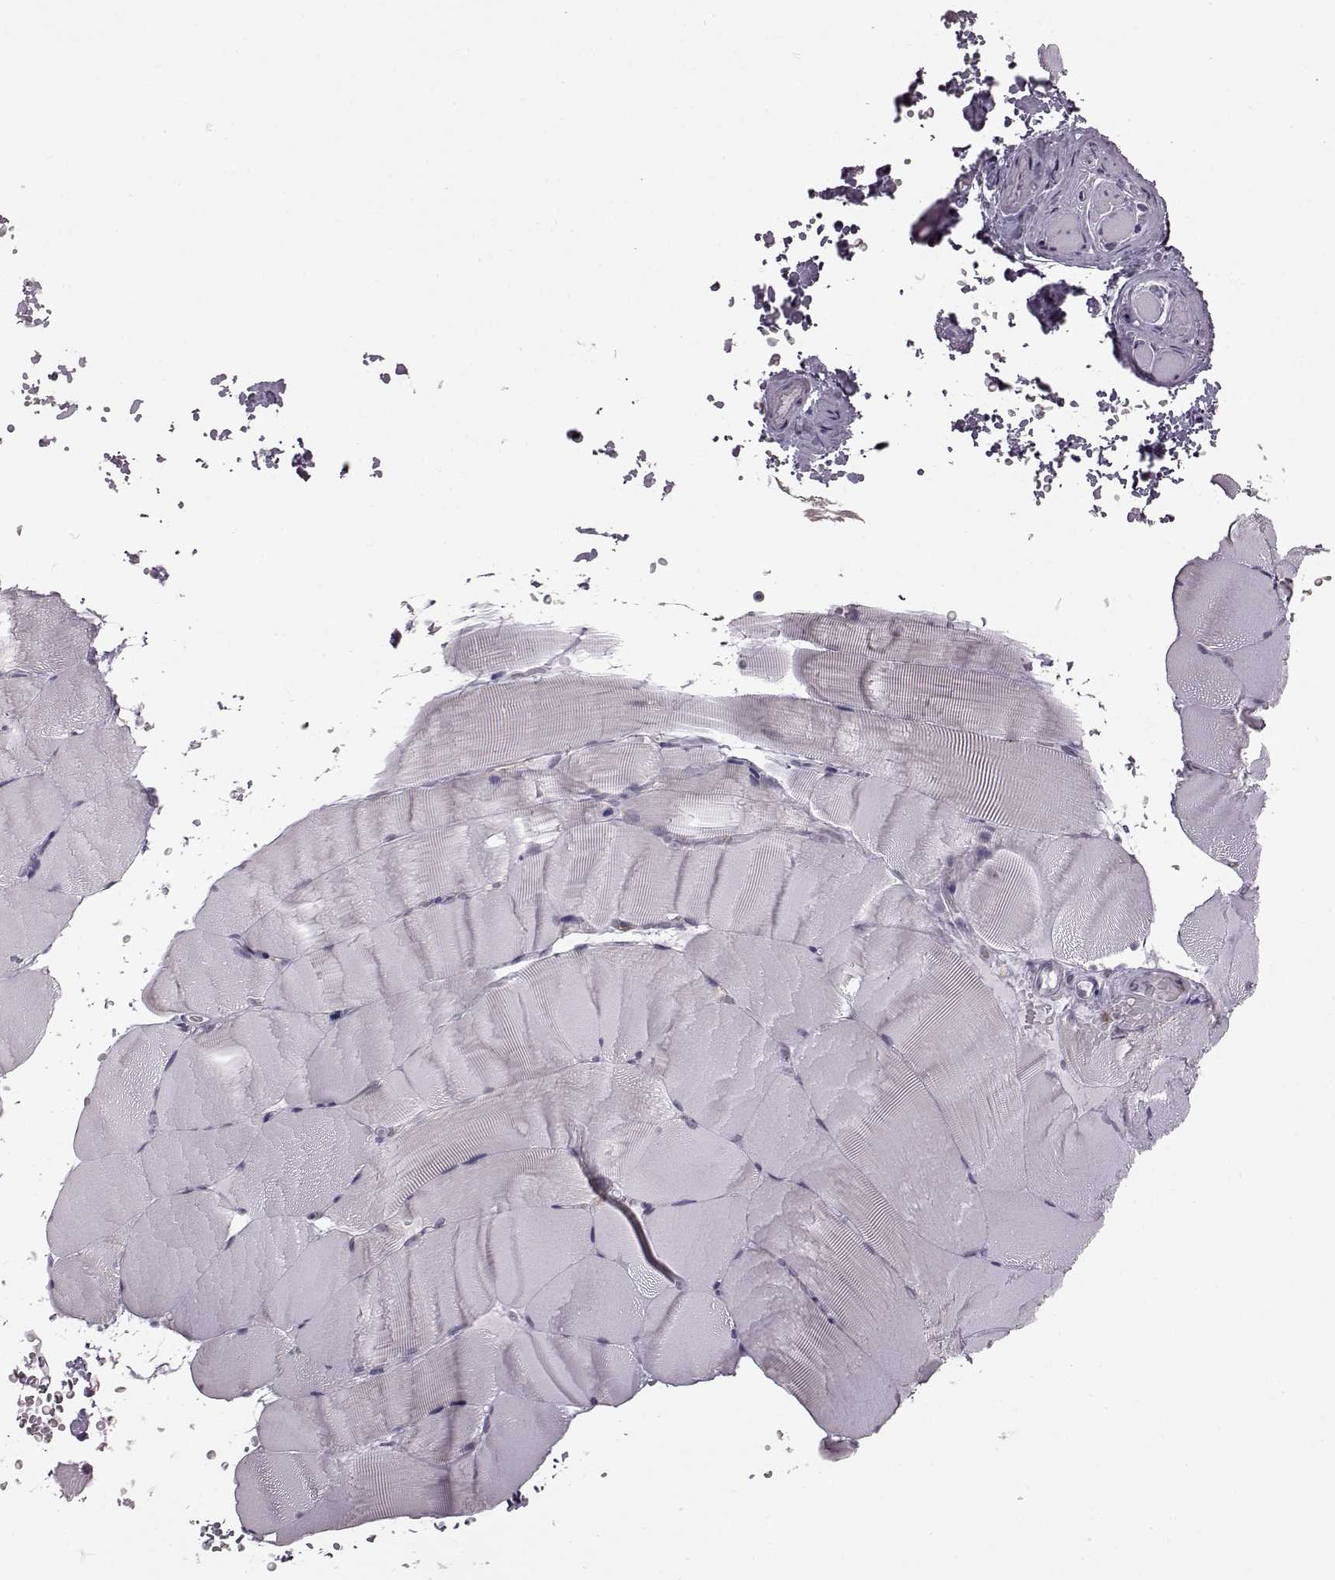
{"staining": {"intensity": "negative", "quantity": "none", "location": "none"}, "tissue": "skeletal muscle", "cell_type": "Myocytes", "image_type": "normal", "snomed": [{"axis": "morphology", "description": "Normal tissue, NOS"}, {"axis": "topography", "description": "Skeletal muscle"}], "caption": "A micrograph of skeletal muscle stained for a protein demonstrates no brown staining in myocytes. (Stains: DAB IHC with hematoxylin counter stain, Microscopy: brightfield microscopy at high magnification).", "gene": "DOK2", "patient": {"sex": "female", "age": 37}}